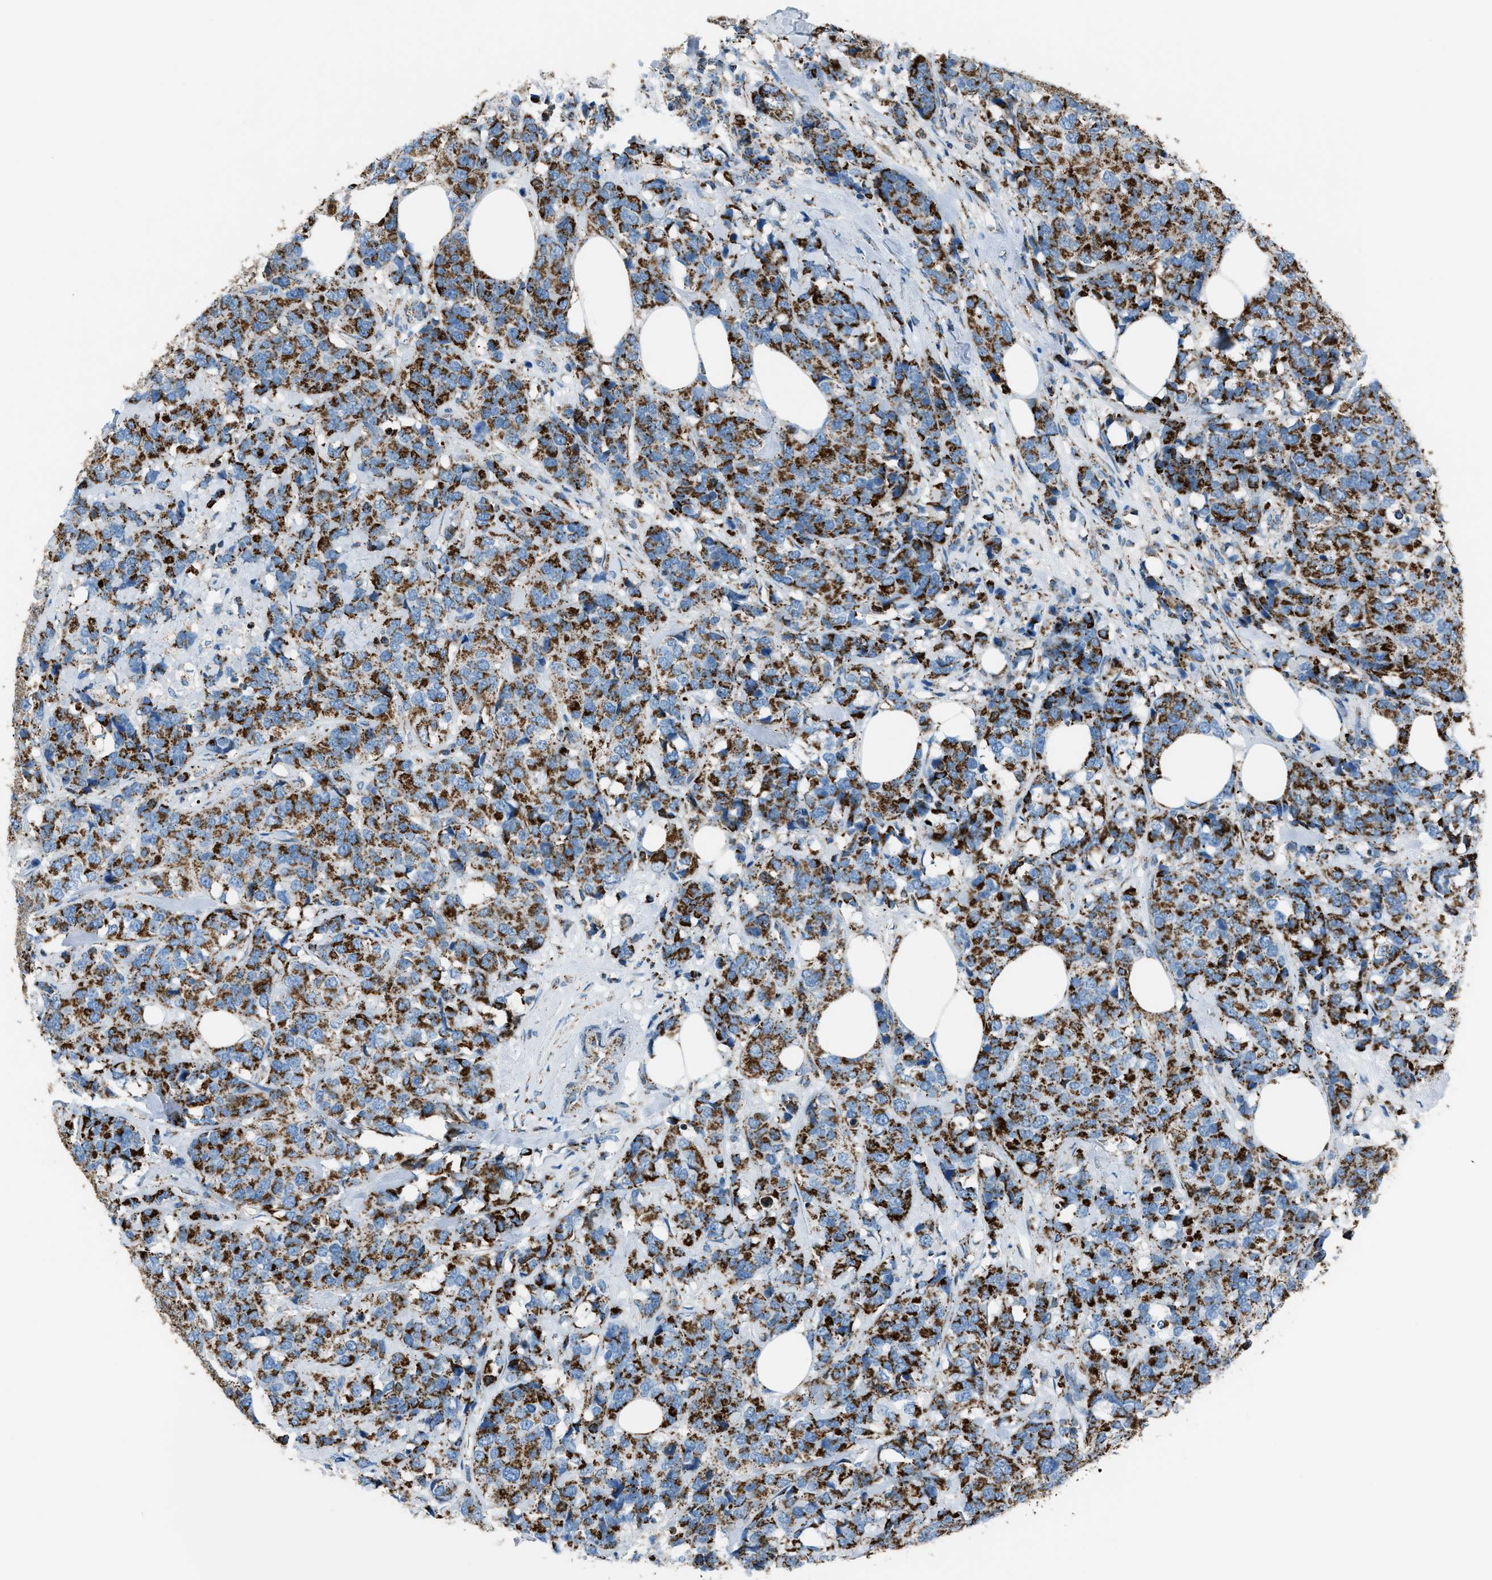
{"staining": {"intensity": "strong", "quantity": ">75%", "location": "cytoplasmic/membranous"}, "tissue": "breast cancer", "cell_type": "Tumor cells", "image_type": "cancer", "snomed": [{"axis": "morphology", "description": "Lobular carcinoma"}, {"axis": "topography", "description": "Breast"}], "caption": "Tumor cells show high levels of strong cytoplasmic/membranous staining in about >75% of cells in human breast cancer.", "gene": "MDH2", "patient": {"sex": "female", "age": 59}}